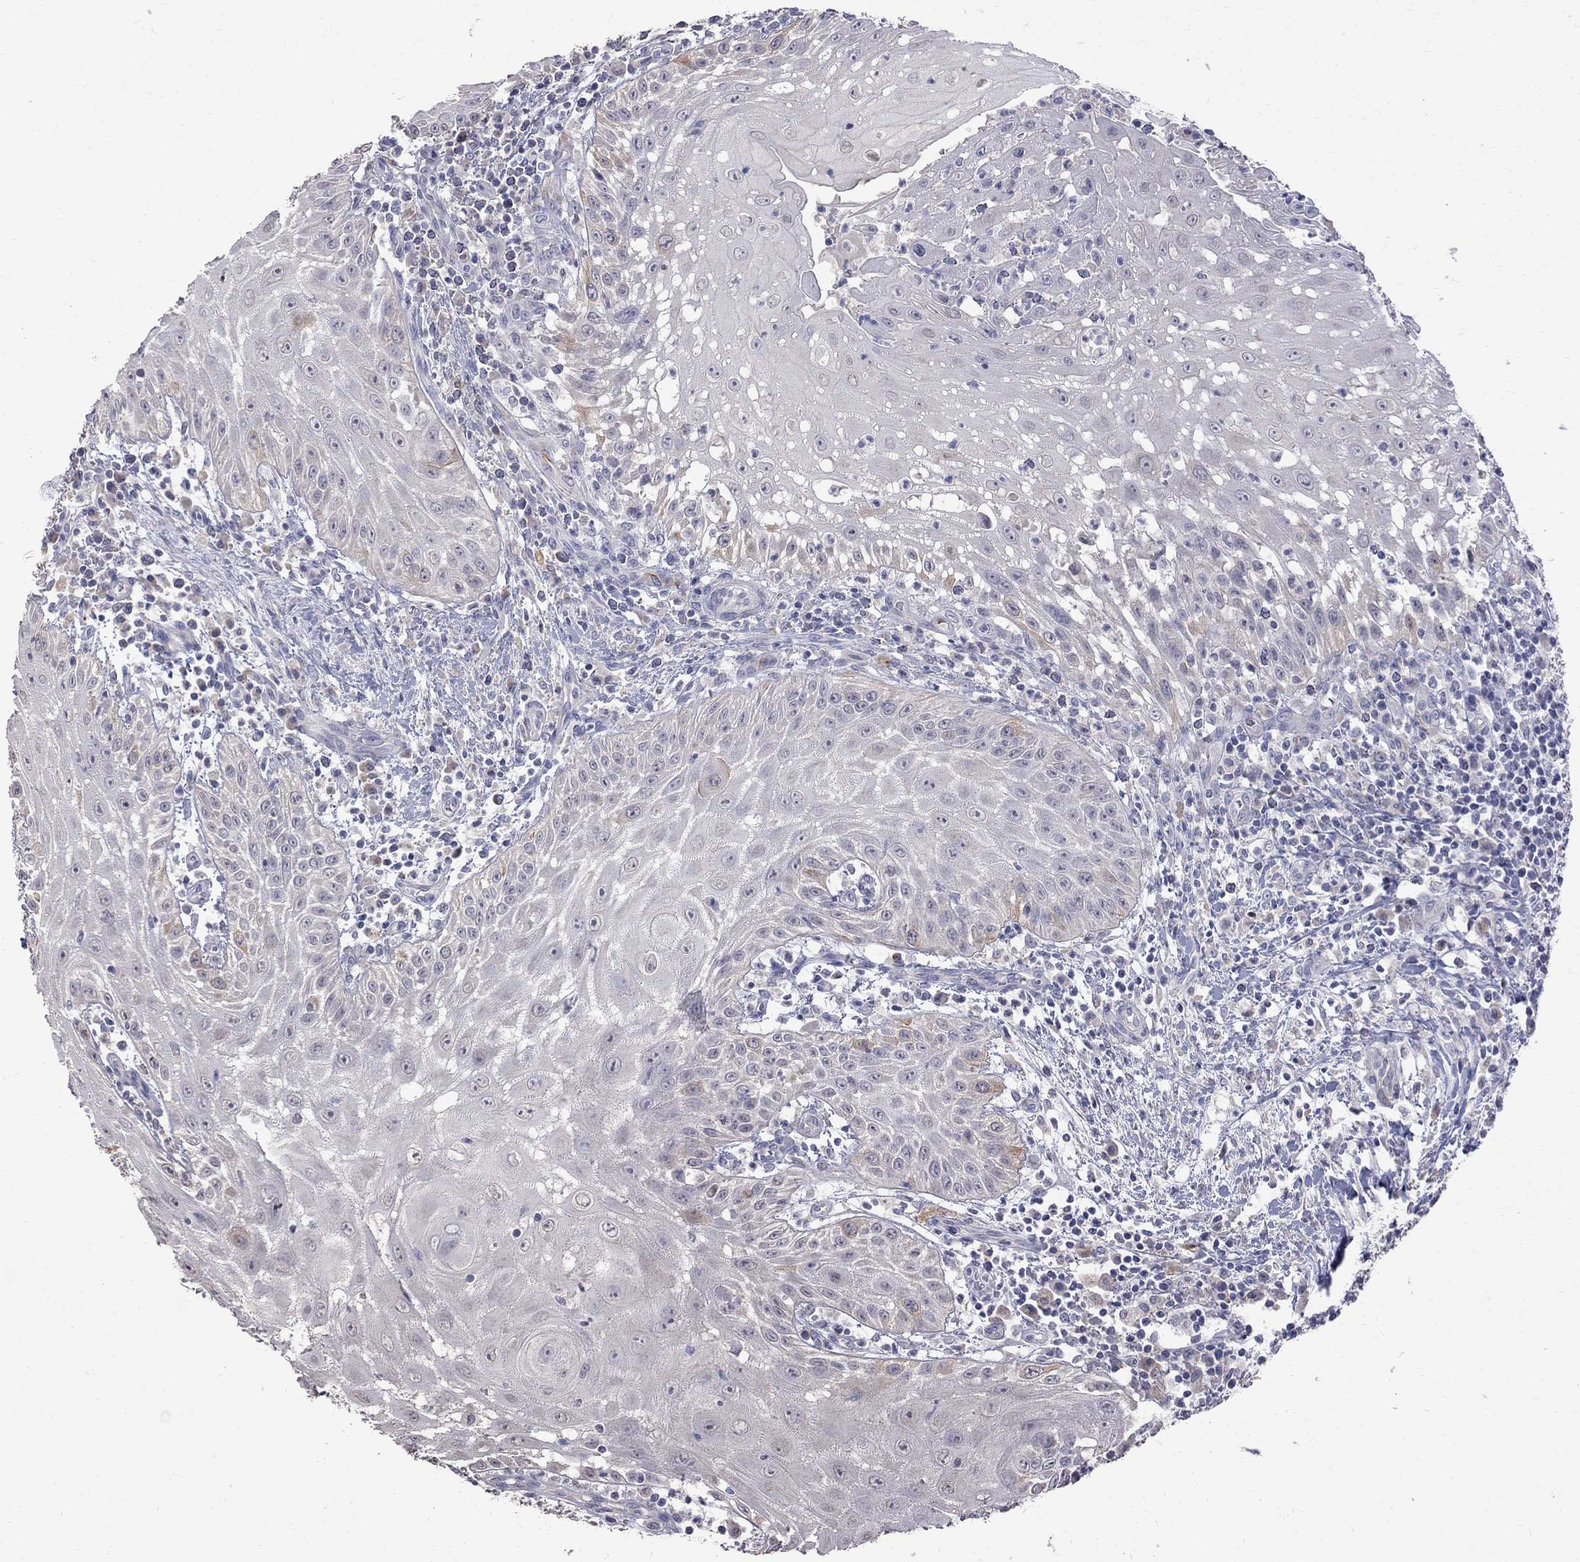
{"staining": {"intensity": "negative", "quantity": "none", "location": "none"}, "tissue": "head and neck cancer", "cell_type": "Tumor cells", "image_type": "cancer", "snomed": [{"axis": "morphology", "description": "Squamous cell carcinoma, NOS"}, {"axis": "topography", "description": "Oral tissue"}, {"axis": "topography", "description": "Head-Neck"}], "caption": "Immunohistochemistry (IHC) micrograph of head and neck squamous cell carcinoma stained for a protein (brown), which demonstrates no staining in tumor cells.", "gene": "CKAP2", "patient": {"sex": "male", "age": 58}}